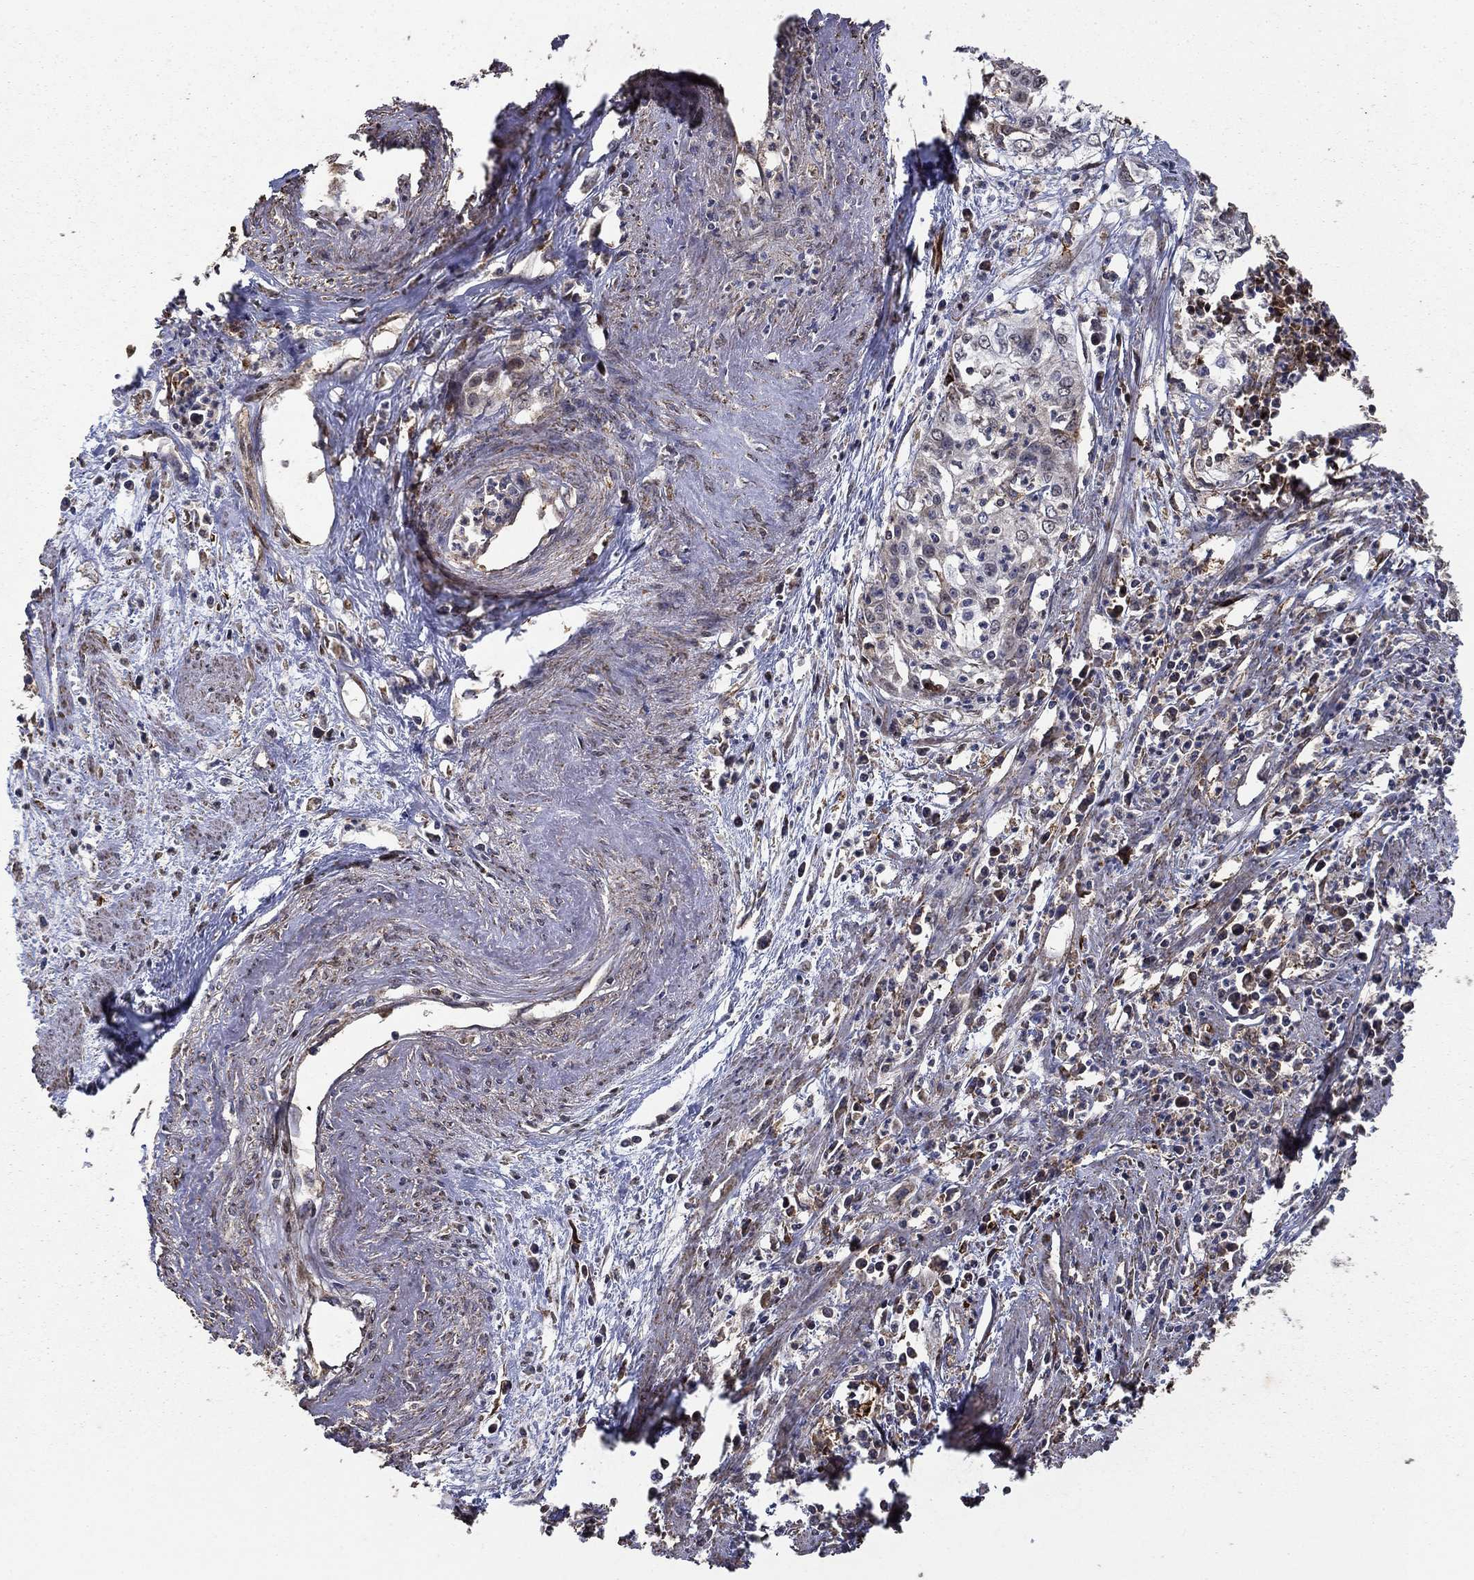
{"staining": {"intensity": "negative", "quantity": "none", "location": "none"}, "tissue": "cervical cancer", "cell_type": "Tumor cells", "image_type": "cancer", "snomed": [{"axis": "morphology", "description": "Squamous cell carcinoma, NOS"}, {"axis": "topography", "description": "Cervix"}], "caption": "This is an immunohistochemistry photomicrograph of cervical cancer (squamous cell carcinoma). There is no expression in tumor cells.", "gene": "IFRD1", "patient": {"sex": "female", "age": 39}}